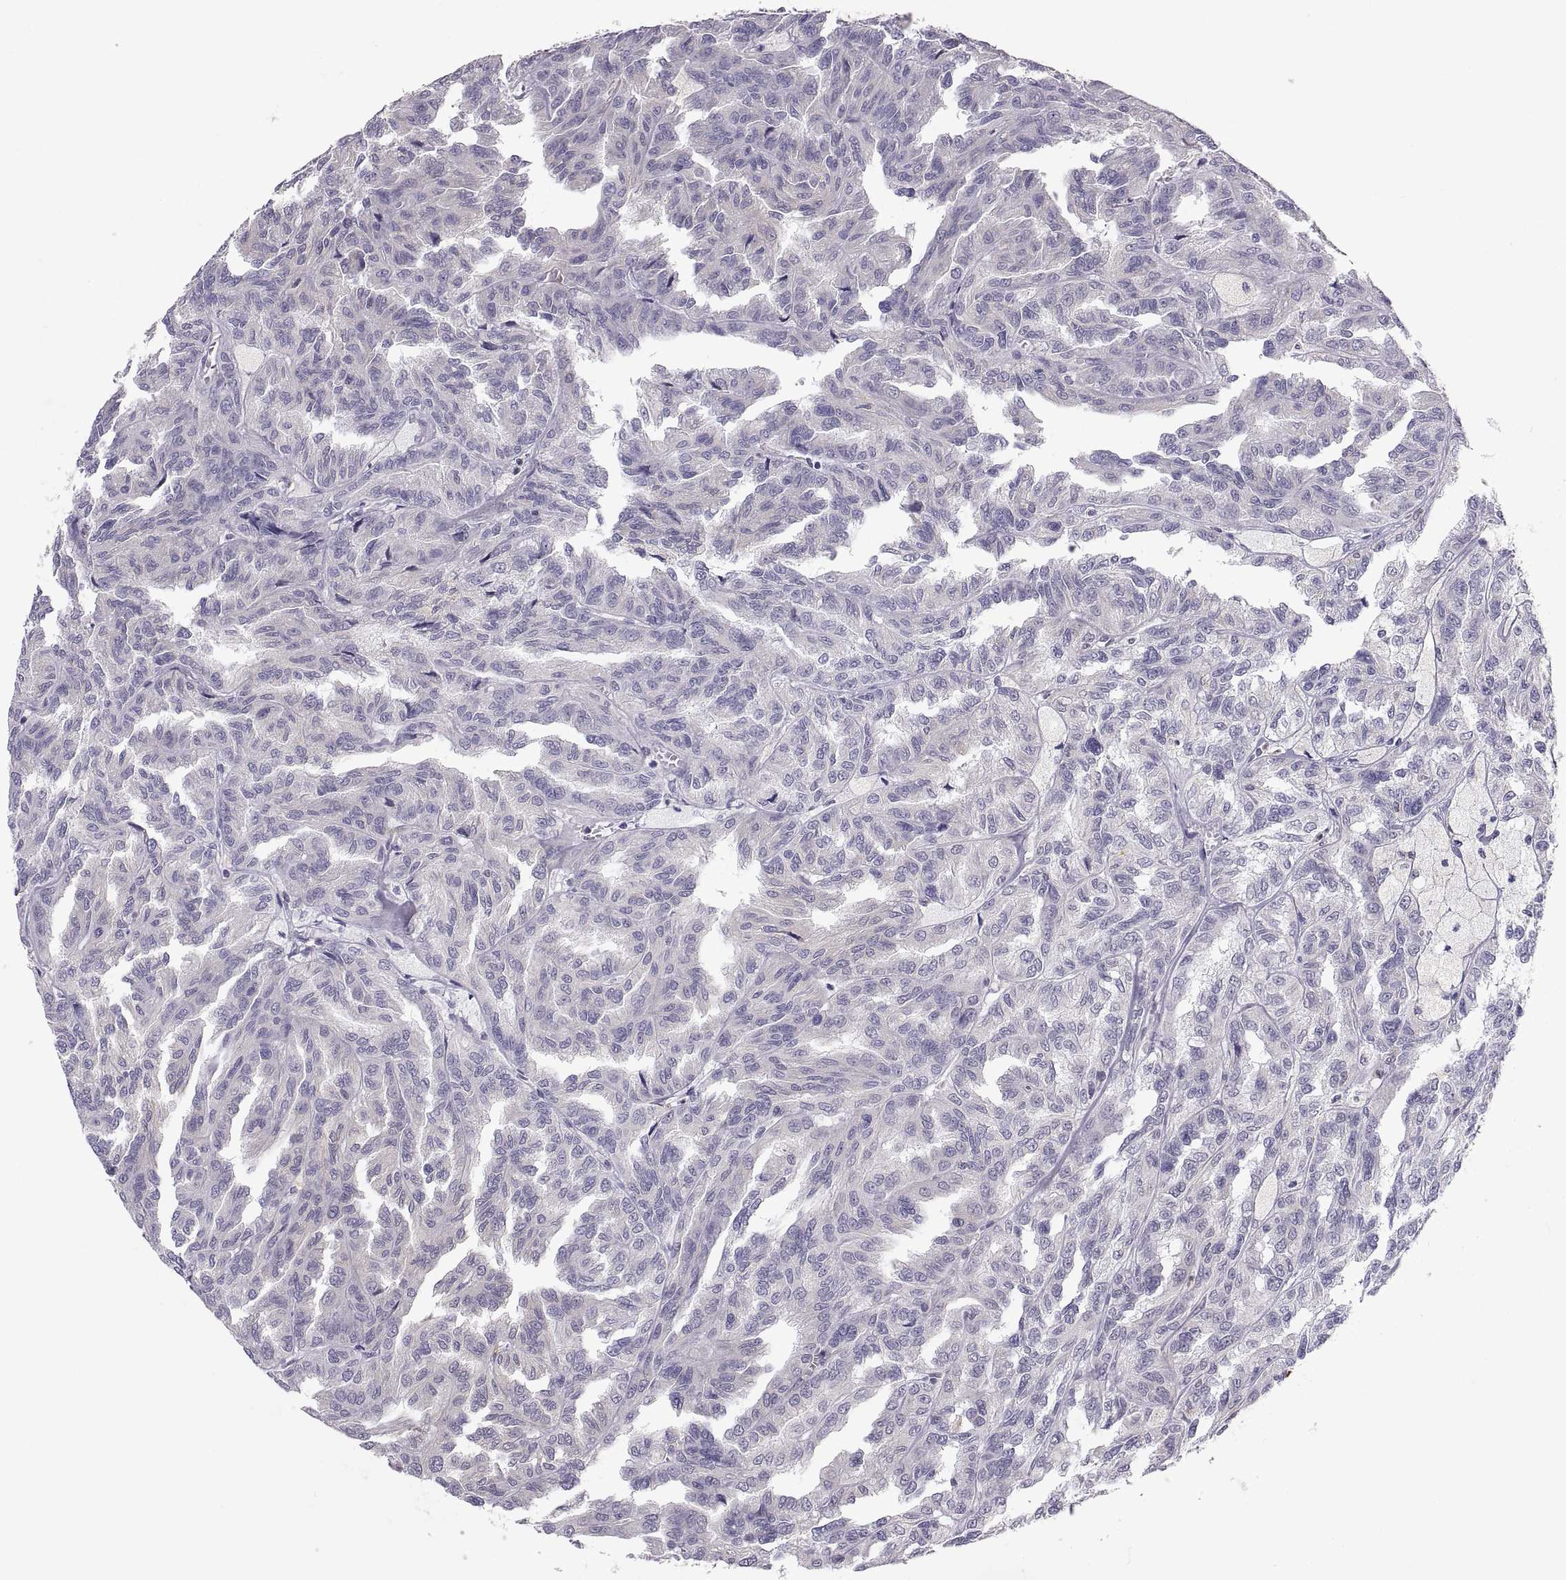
{"staining": {"intensity": "negative", "quantity": "none", "location": "none"}, "tissue": "renal cancer", "cell_type": "Tumor cells", "image_type": "cancer", "snomed": [{"axis": "morphology", "description": "Adenocarcinoma, NOS"}, {"axis": "topography", "description": "Kidney"}], "caption": "This is a histopathology image of IHC staining of renal cancer, which shows no positivity in tumor cells.", "gene": "ERO1A", "patient": {"sex": "male", "age": 79}}